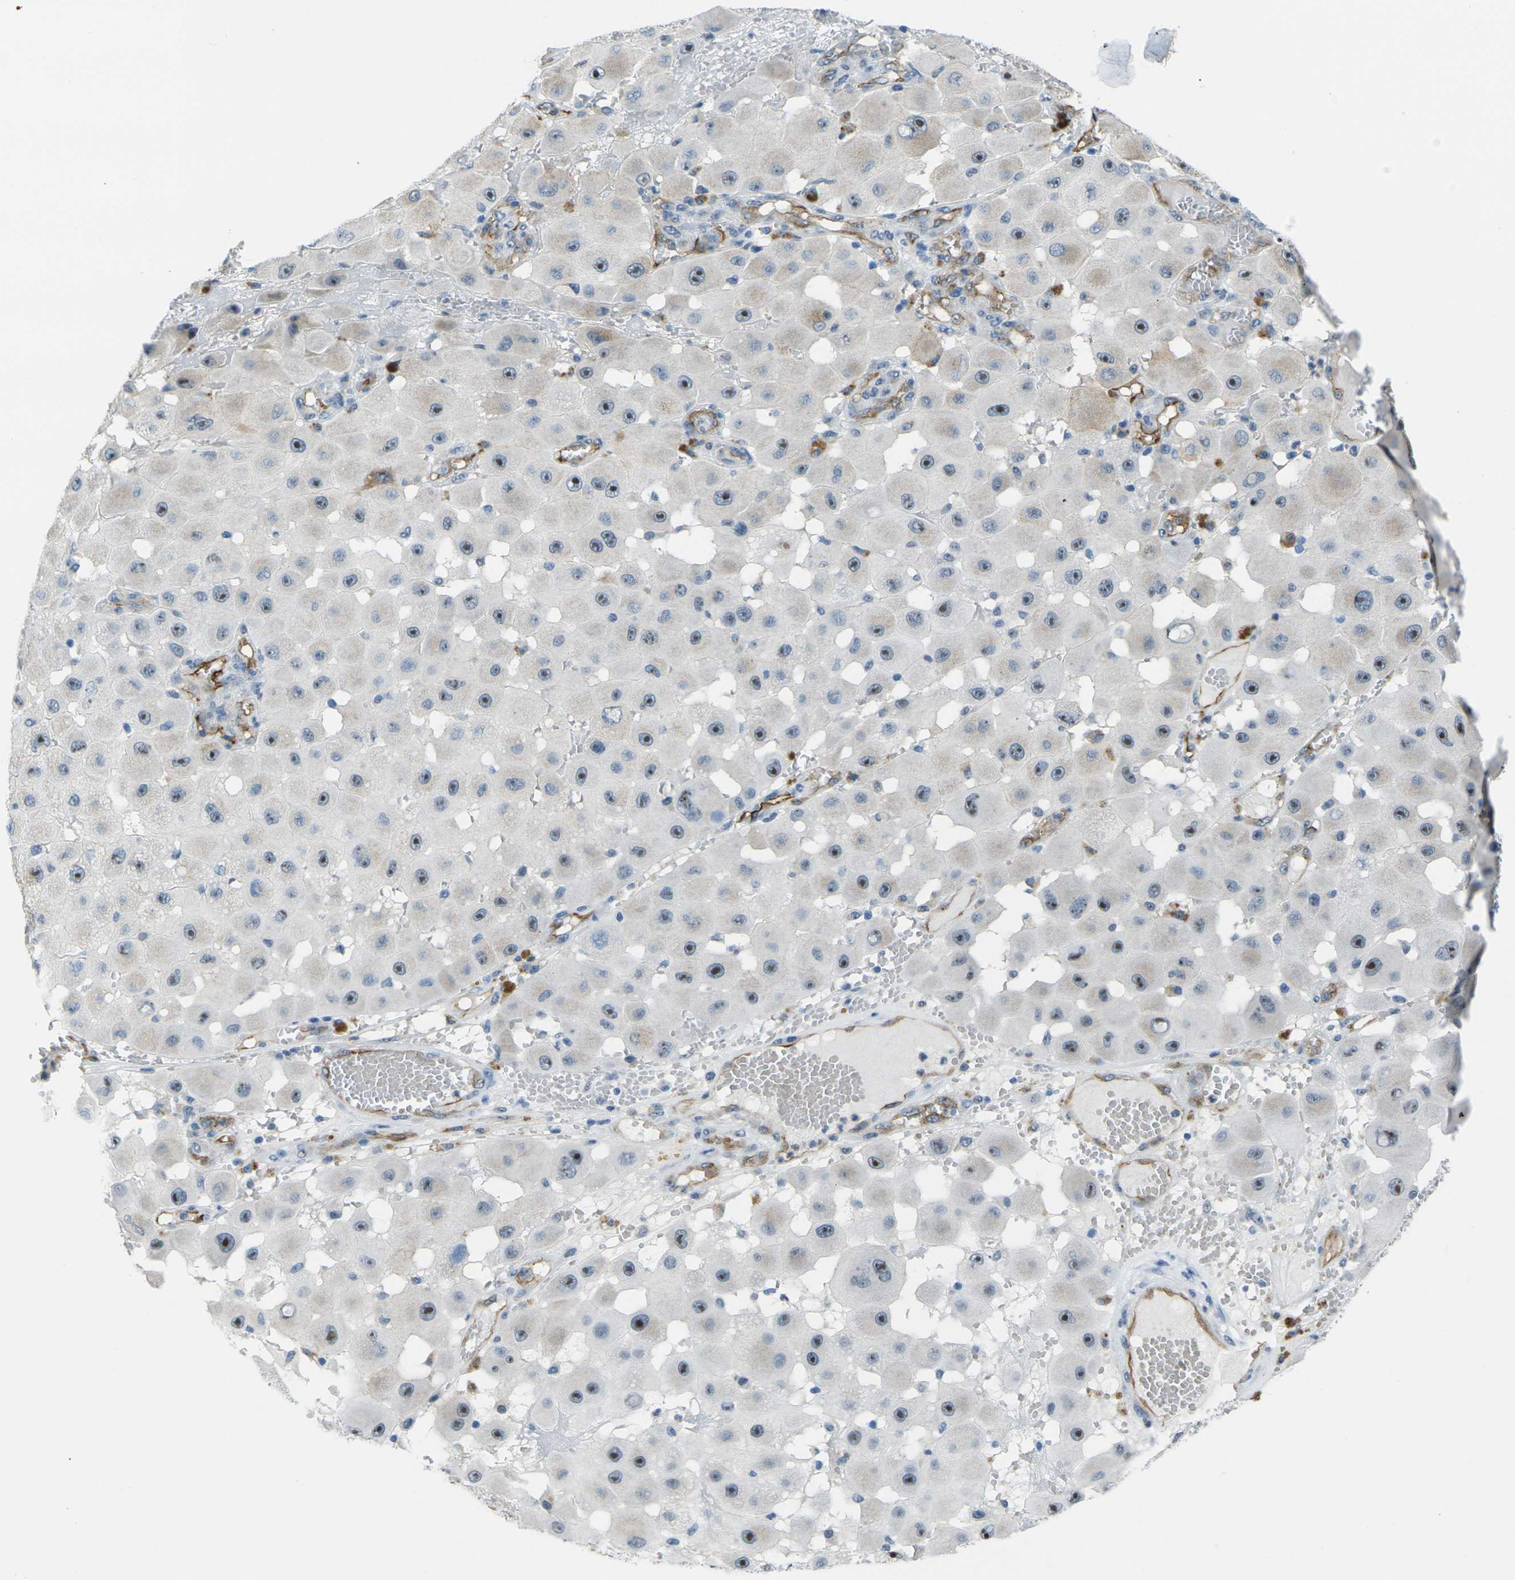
{"staining": {"intensity": "moderate", "quantity": "25%-75%", "location": "nuclear"}, "tissue": "melanoma", "cell_type": "Tumor cells", "image_type": "cancer", "snomed": [{"axis": "morphology", "description": "Malignant melanoma, NOS"}, {"axis": "topography", "description": "Skin"}], "caption": "Tumor cells reveal medium levels of moderate nuclear positivity in about 25%-75% of cells in human melanoma.", "gene": "HSPA12B", "patient": {"sex": "female", "age": 81}}